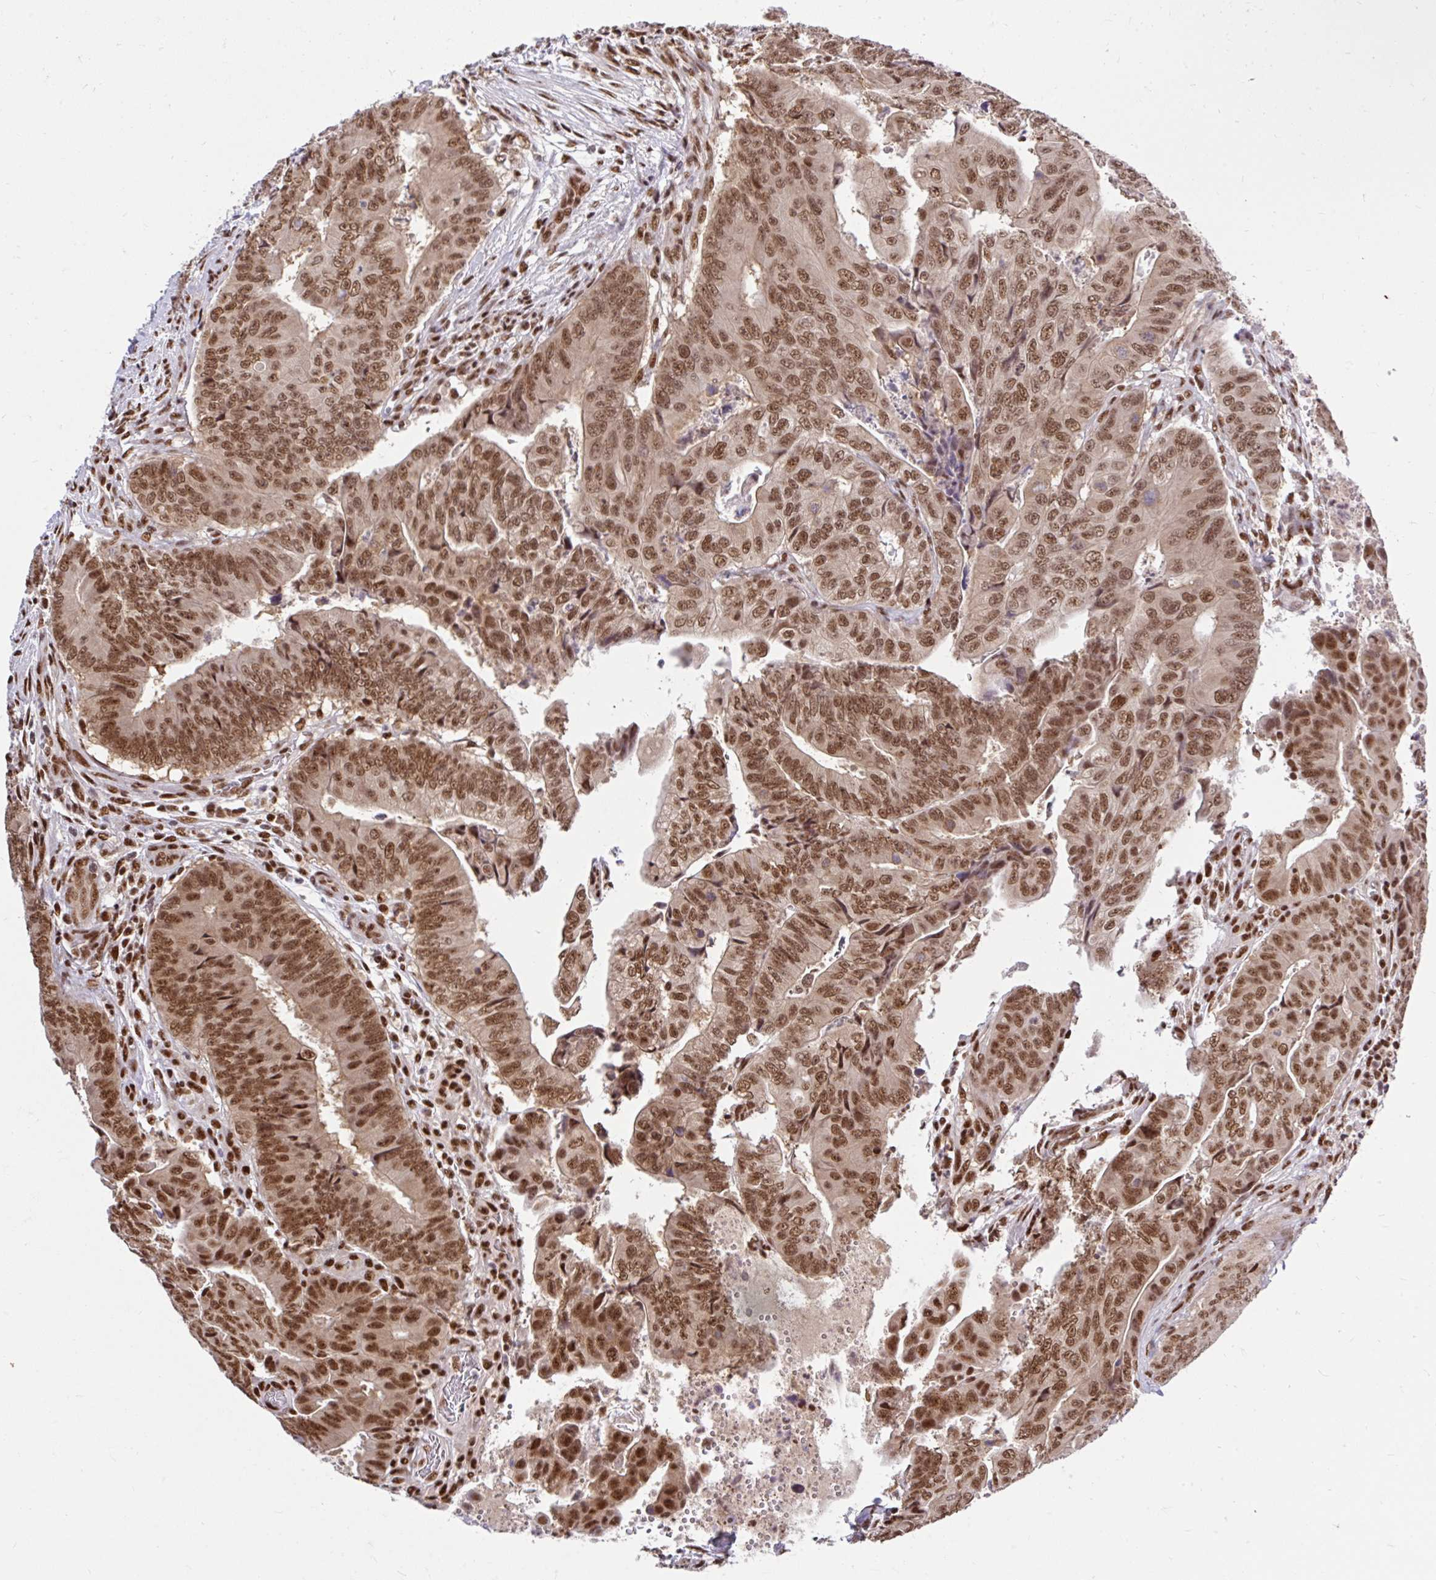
{"staining": {"intensity": "moderate", "quantity": ">75%", "location": "nuclear"}, "tissue": "colorectal cancer", "cell_type": "Tumor cells", "image_type": "cancer", "snomed": [{"axis": "morphology", "description": "Adenocarcinoma, NOS"}, {"axis": "topography", "description": "Colon"}], "caption": "Immunohistochemical staining of colorectal cancer displays medium levels of moderate nuclear expression in about >75% of tumor cells.", "gene": "ABCA9", "patient": {"sex": "female", "age": 48}}